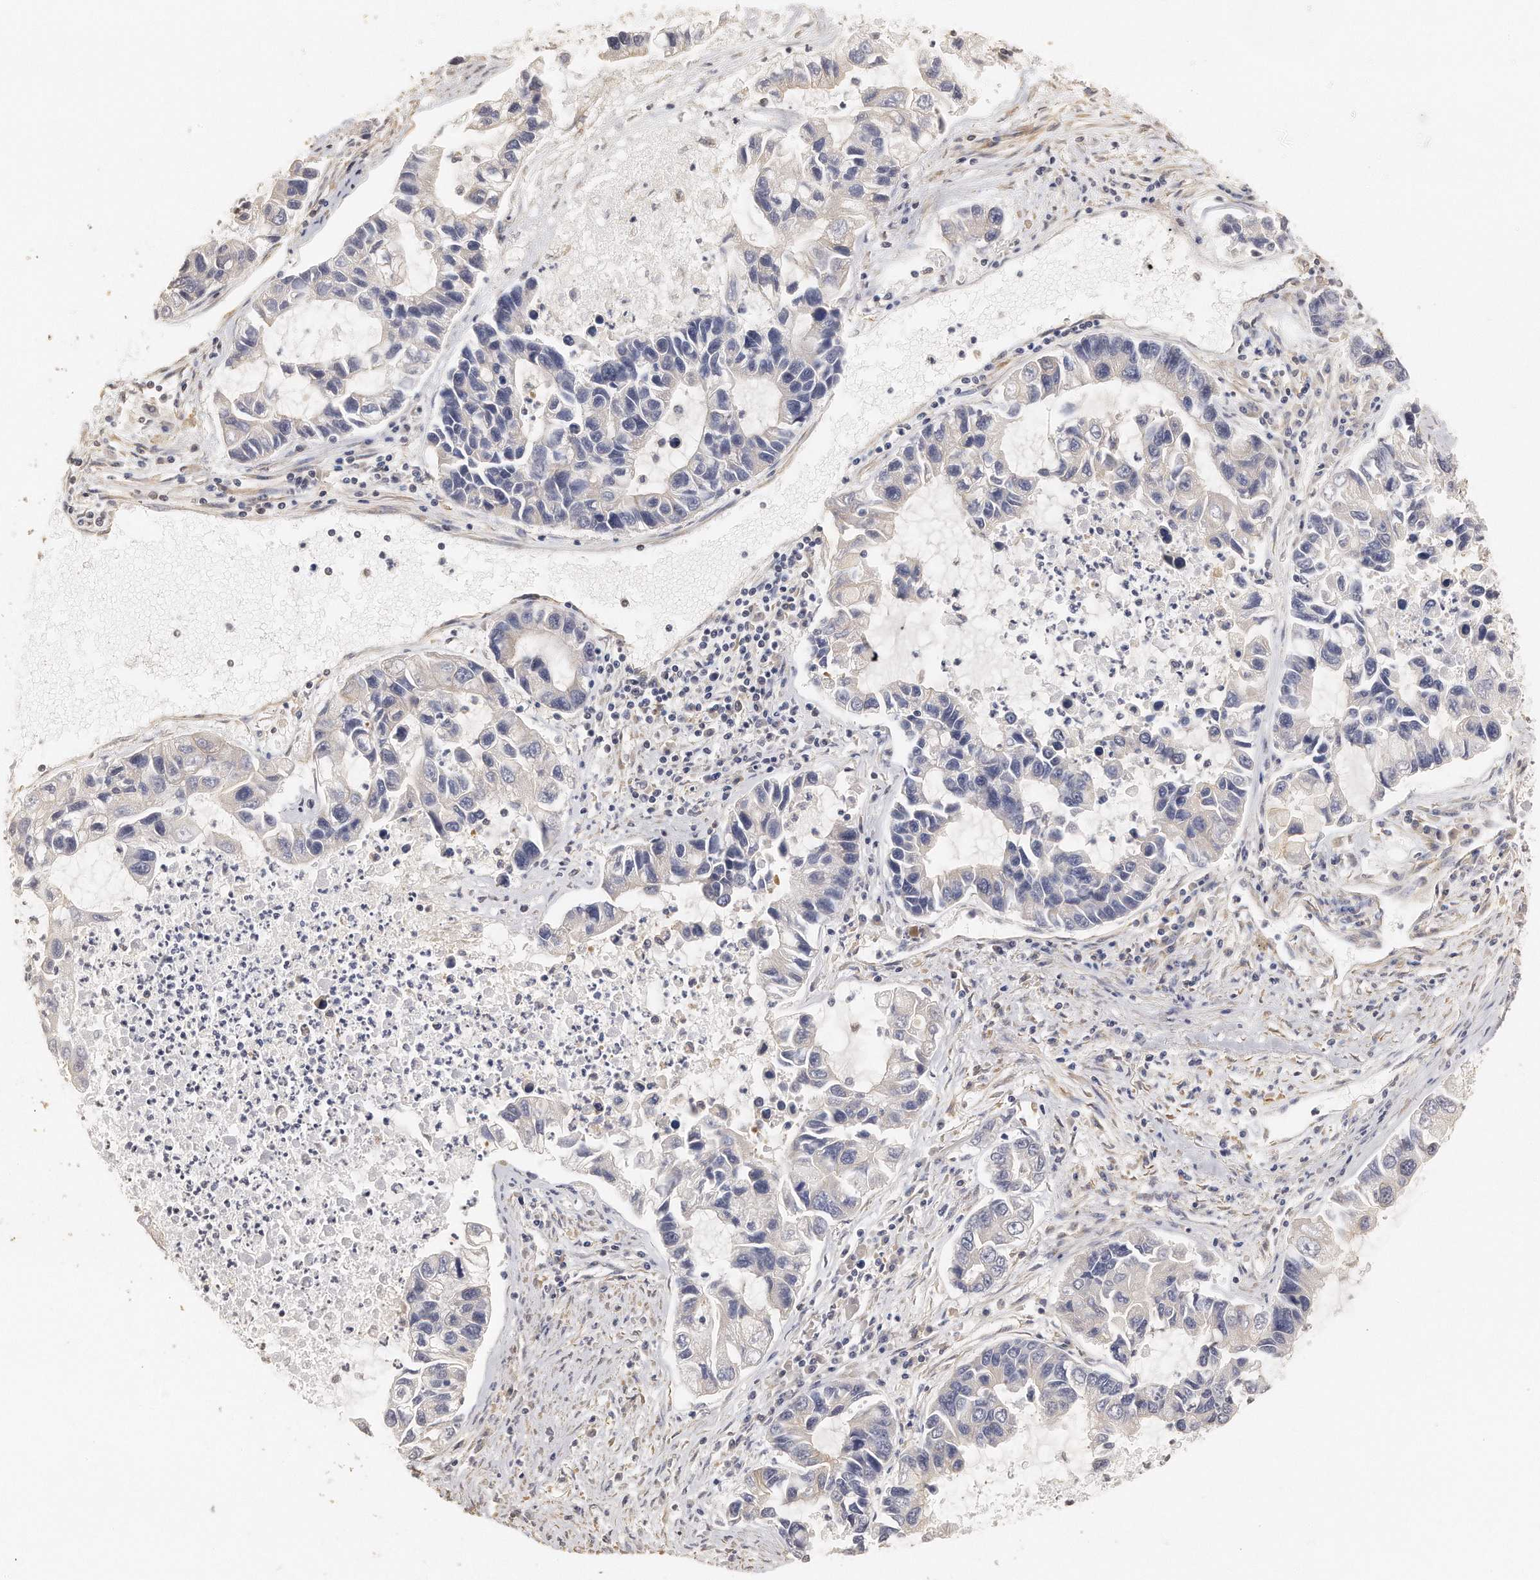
{"staining": {"intensity": "negative", "quantity": "none", "location": "none"}, "tissue": "lung cancer", "cell_type": "Tumor cells", "image_type": "cancer", "snomed": [{"axis": "morphology", "description": "Adenocarcinoma, NOS"}, {"axis": "topography", "description": "Lung"}], "caption": "Photomicrograph shows no significant protein expression in tumor cells of lung adenocarcinoma. (DAB IHC, high magnification).", "gene": "CHST7", "patient": {"sex": "female", "age": 51}}